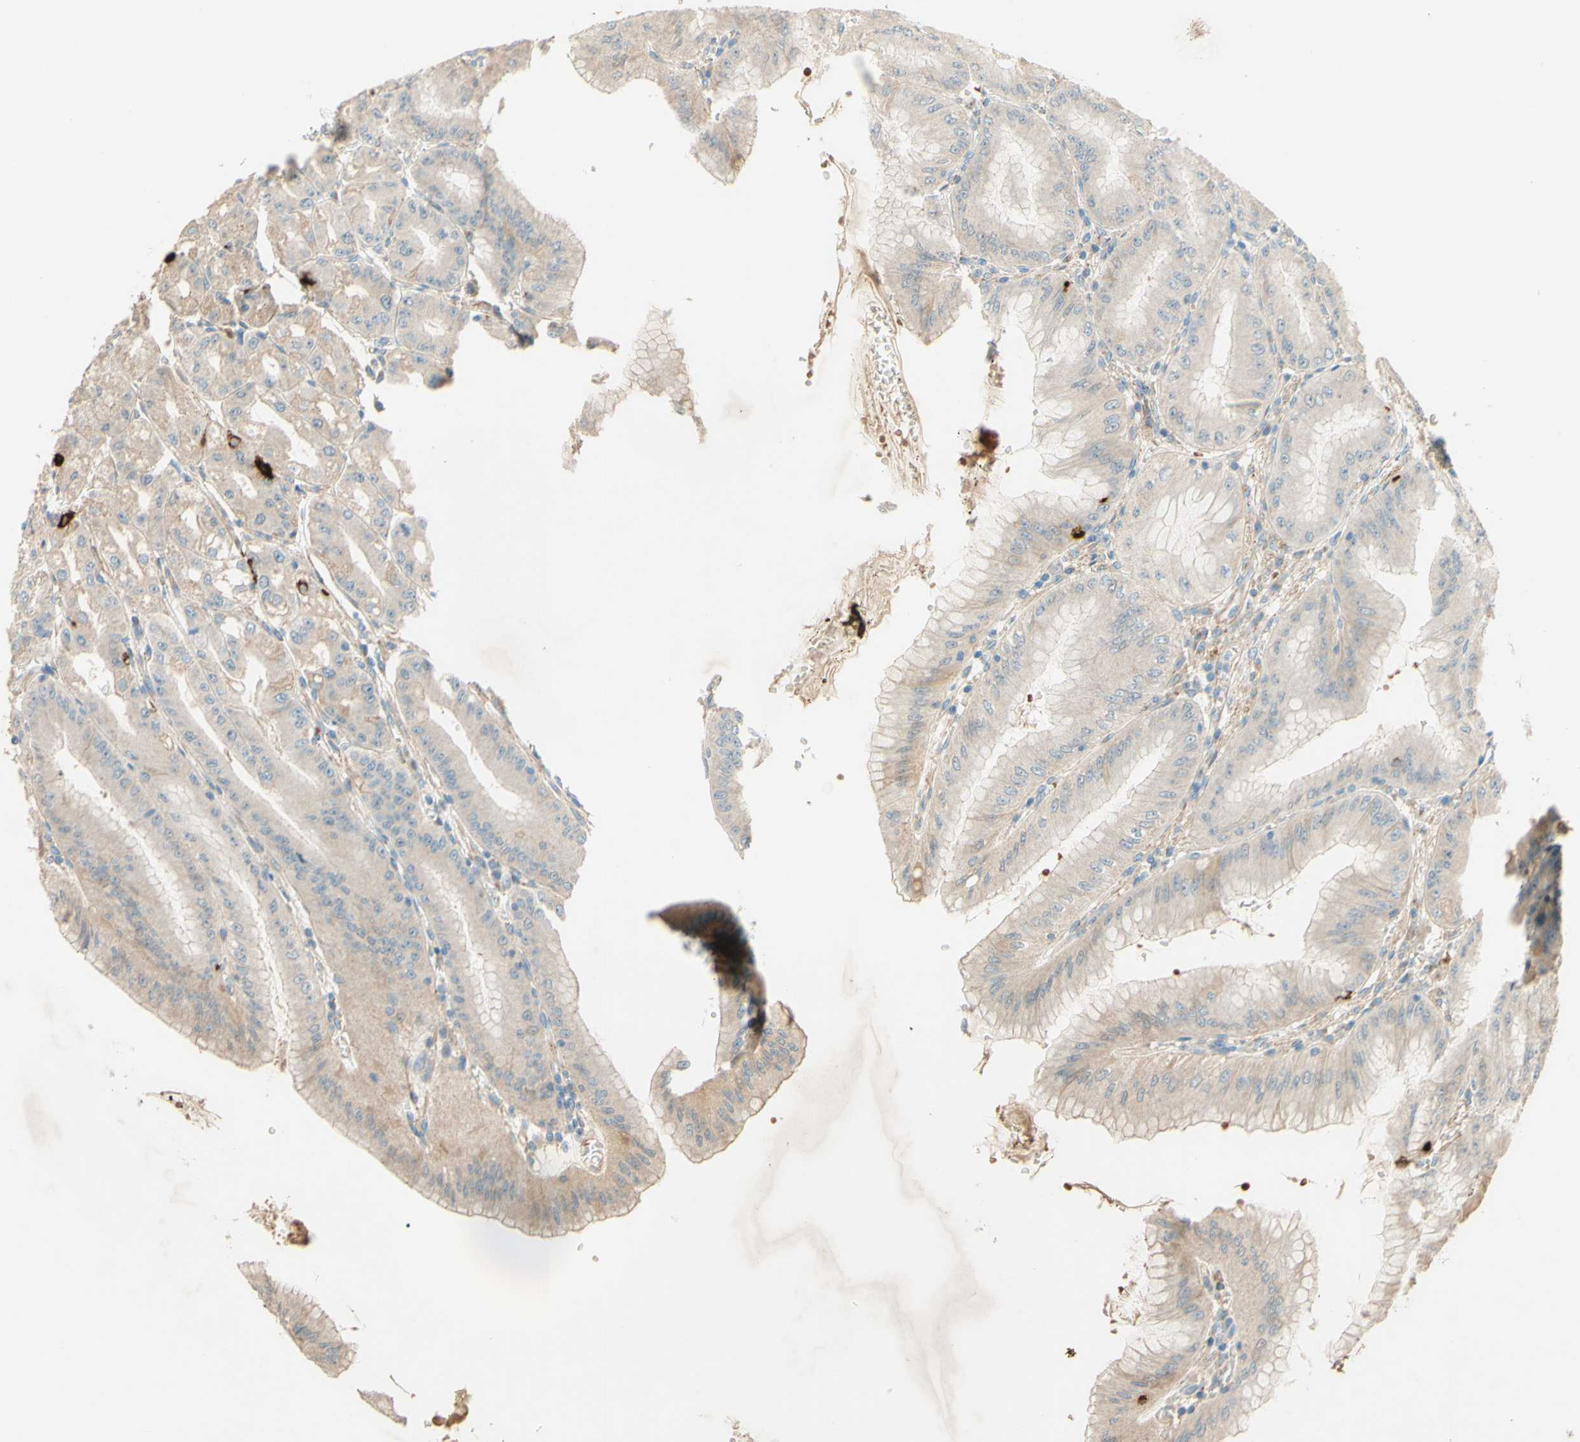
{"staining": {"intensity": "moderate", "quantity": ">75%", "location": "cytoplasmic/membranous"}, "tissue": "stomach", "cell_type": "Glandular cells", "image_type": "normal", "snomed": [{"axis": "morphology", "description": "Normal tissue, NOS"}, {"axis": "topography", "description": "Stomach, lower"}], "caption": "Protein staining reveals moderate cytoplasmic/membranous expression in about >75% of glandular cells in unremarkable stomach.", "gene": "ADAM17", "patient": {"sex": "male", "age": 71}}